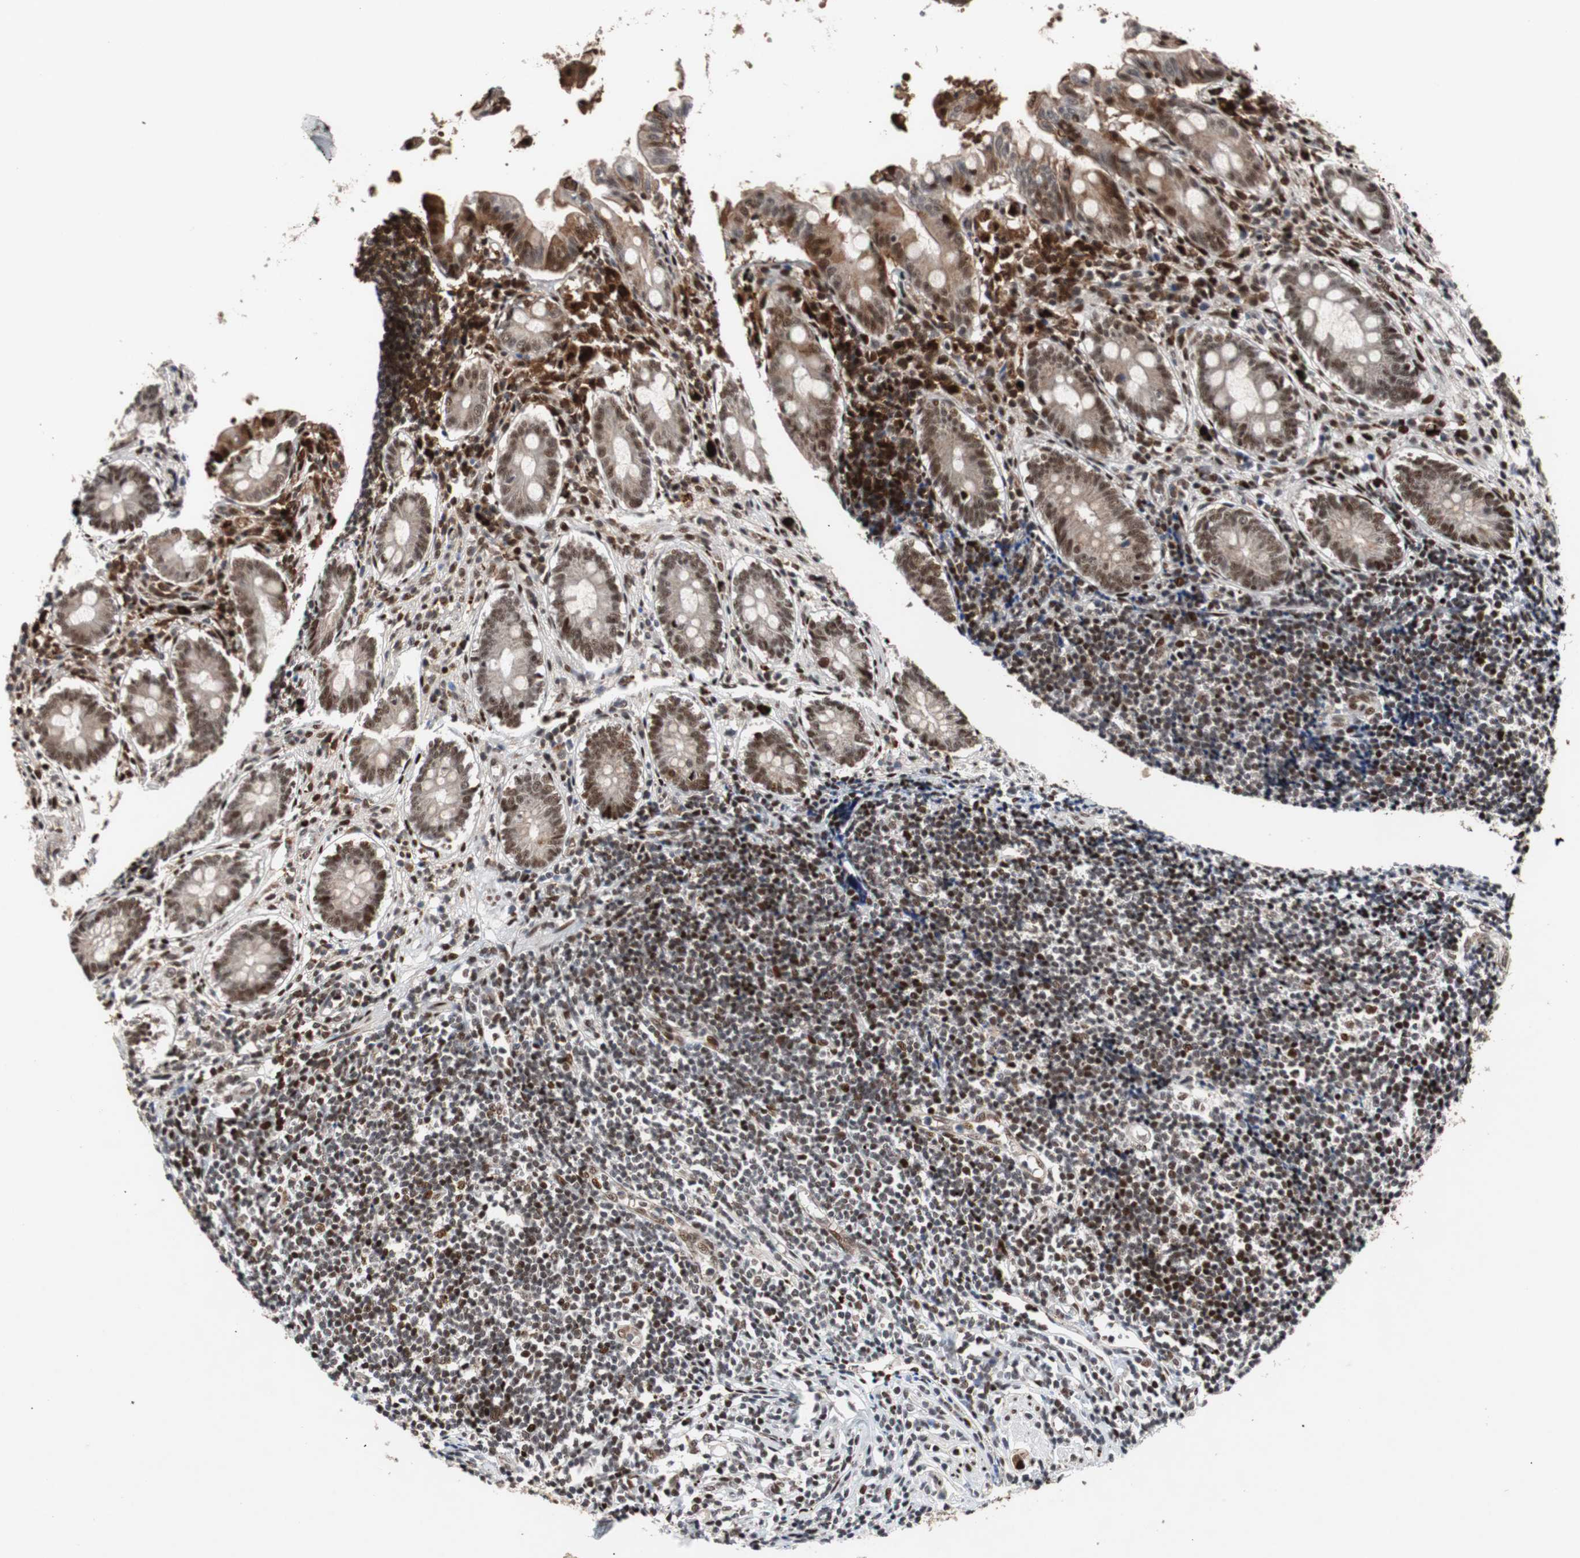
{"staining": {"intensity": "strong", "quantity": ">75%", "location": "nuclear"}, "tissue": "appendix", "cell_type": "Glandular cells", "image_type": "normal", "snomed": [{"axis": "morphology", "description": "Normal tissue, NOS"}, {"axis": "topography", "description": "Appendix"}], "caption": "This is an image of immunohistochemistry (IHC) staining of normal appendix, which shows strong expression in the nuclear of glandular cells.", "gene": "NBL1", "patient": {"sex": "female", "age": 50}}